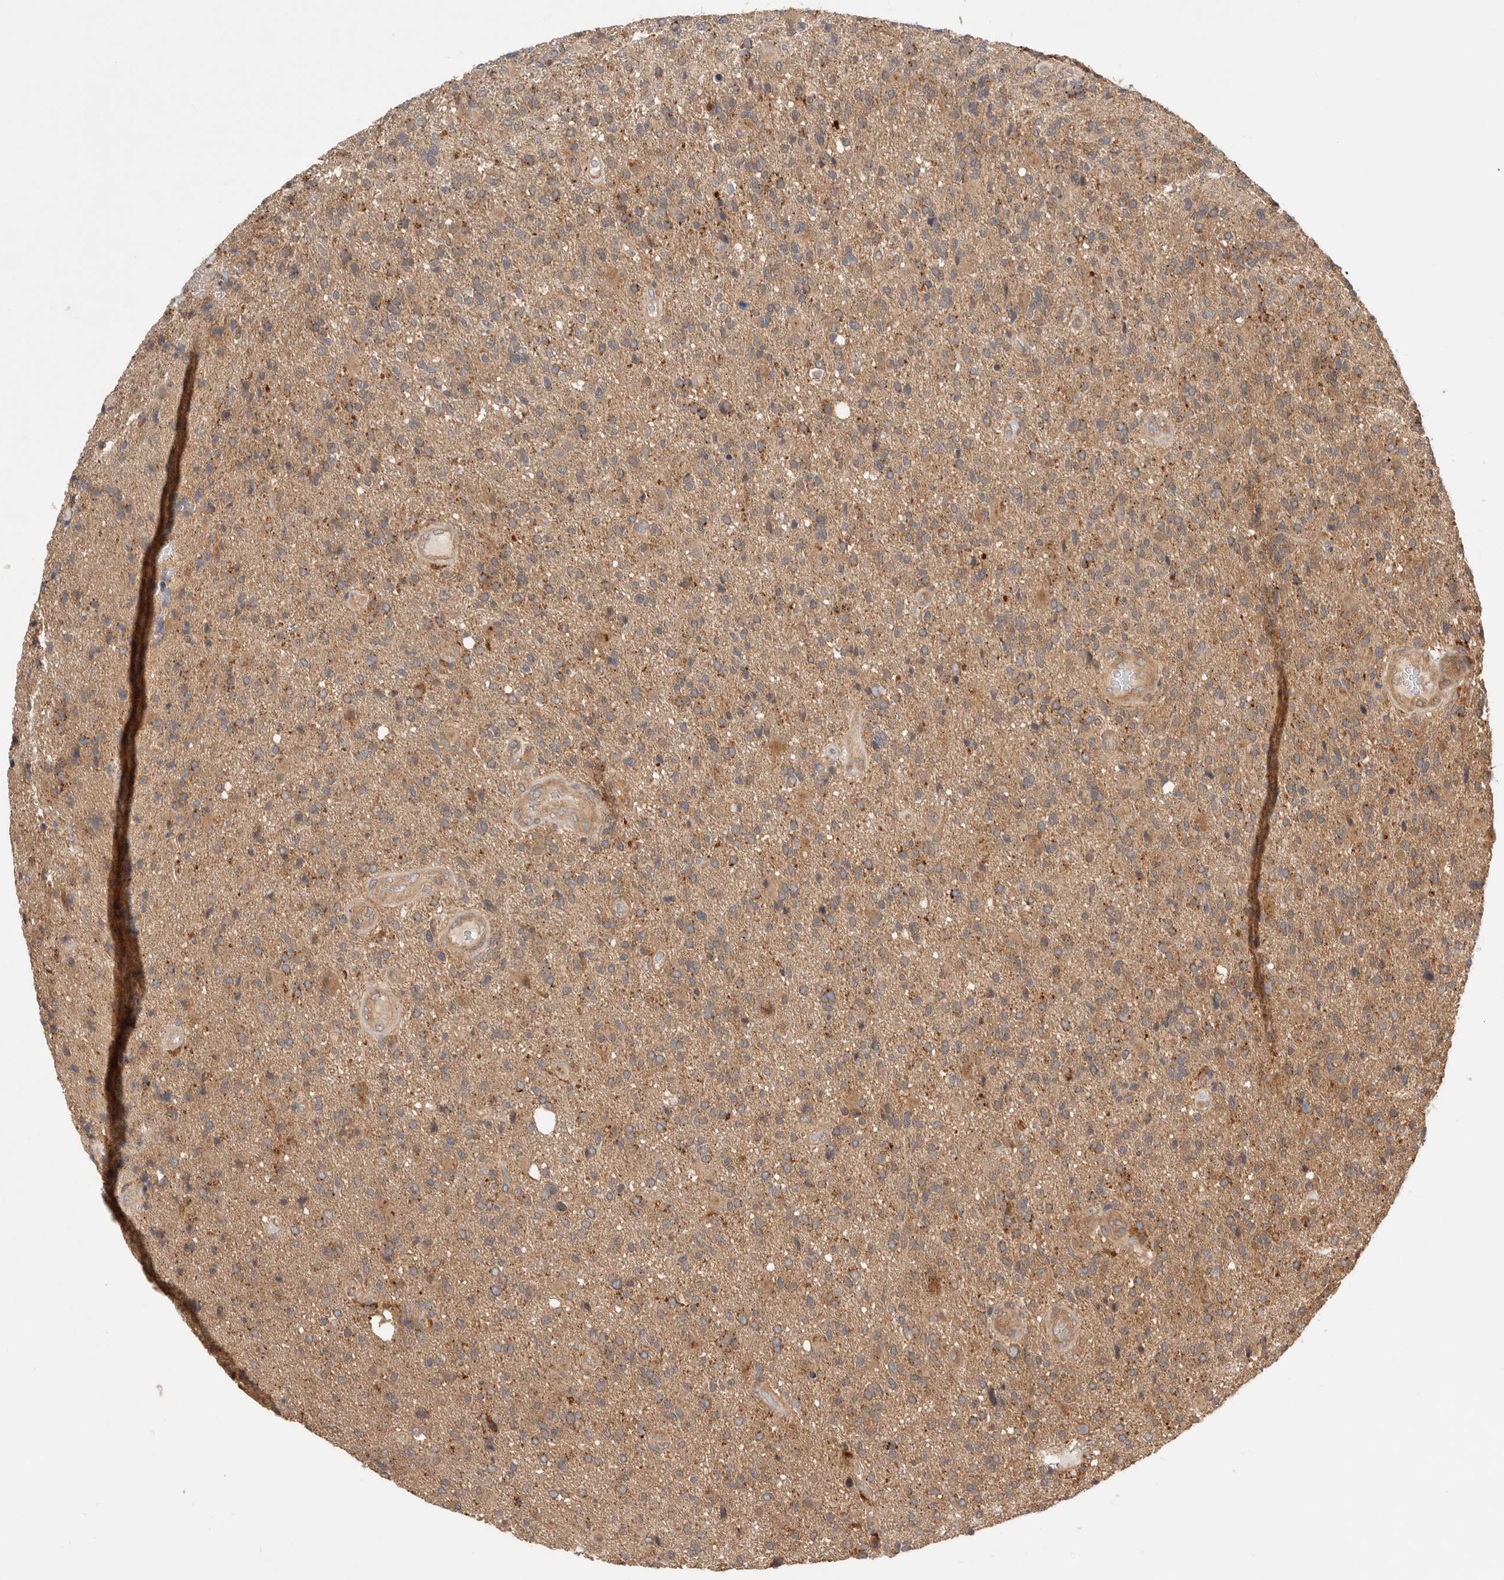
{"staining": {"intensity": "moderate", "quantity": ">75%", "location": "cytoplasmic/membranous"}, "tissue": "glioma", "cell_type": "Tumor cells", "image_type": "cancer", "snomed": [{"axis": "morphology", "description": "Glioma, malignant, High grade"}, {"axis": "topography", "description": "Brain"}], "caption": "High-magnification brightfield microscopy of glioma stained with DAB (3,3'-diaminobenzidine) (brown) and counterstained with hematoxylin (blue). tumor cells exhibit moderate cytoplasmic/membranous staining is appreciated in about>75% of cells.", "gene": "VPS28", "patient": {"sex": "male", "age": 72}}